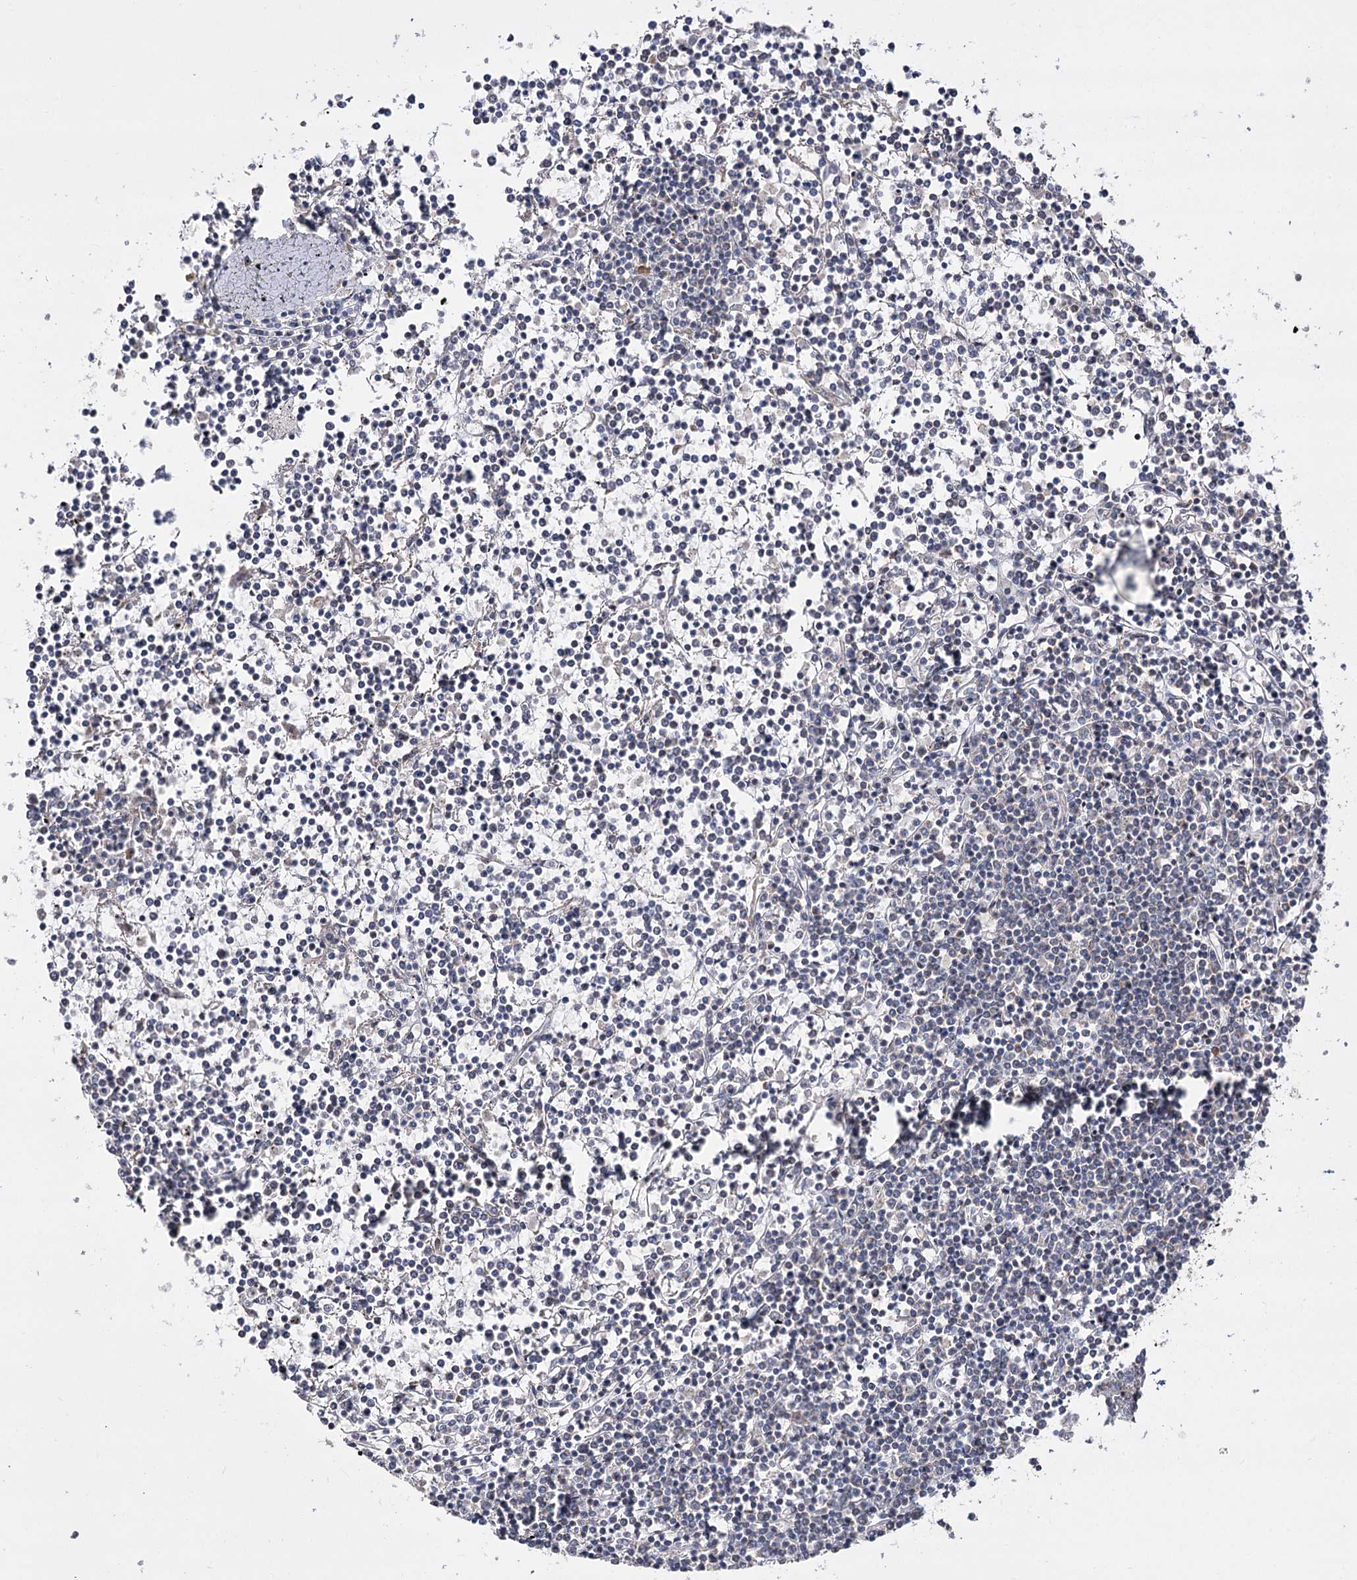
{"staining": {"intensity": "negative", "quantity": "none", "location": "none"}, "tissue": "lymphoma", "cell_type": "Tumor cells", "image_type": "cancer", "snomed": [{"axis": "morphology", "description": "Malignant lymphoma, non-Hodgkin's type, Low grade"}, {"axis": "topography", "description": "Spleen"}], "caption": "Low-grade malignant lymphoma, non-Hodgkin's type was stained to show a protein in brown. There is no significant staining in tumor cells. (DAB (3,3'-diaminobenzidine) immunohistochemistry visualized using brightfield microscopy, high magnification).", "gene": "NADK2", "patient": {"sex": "female", "age": 19}}